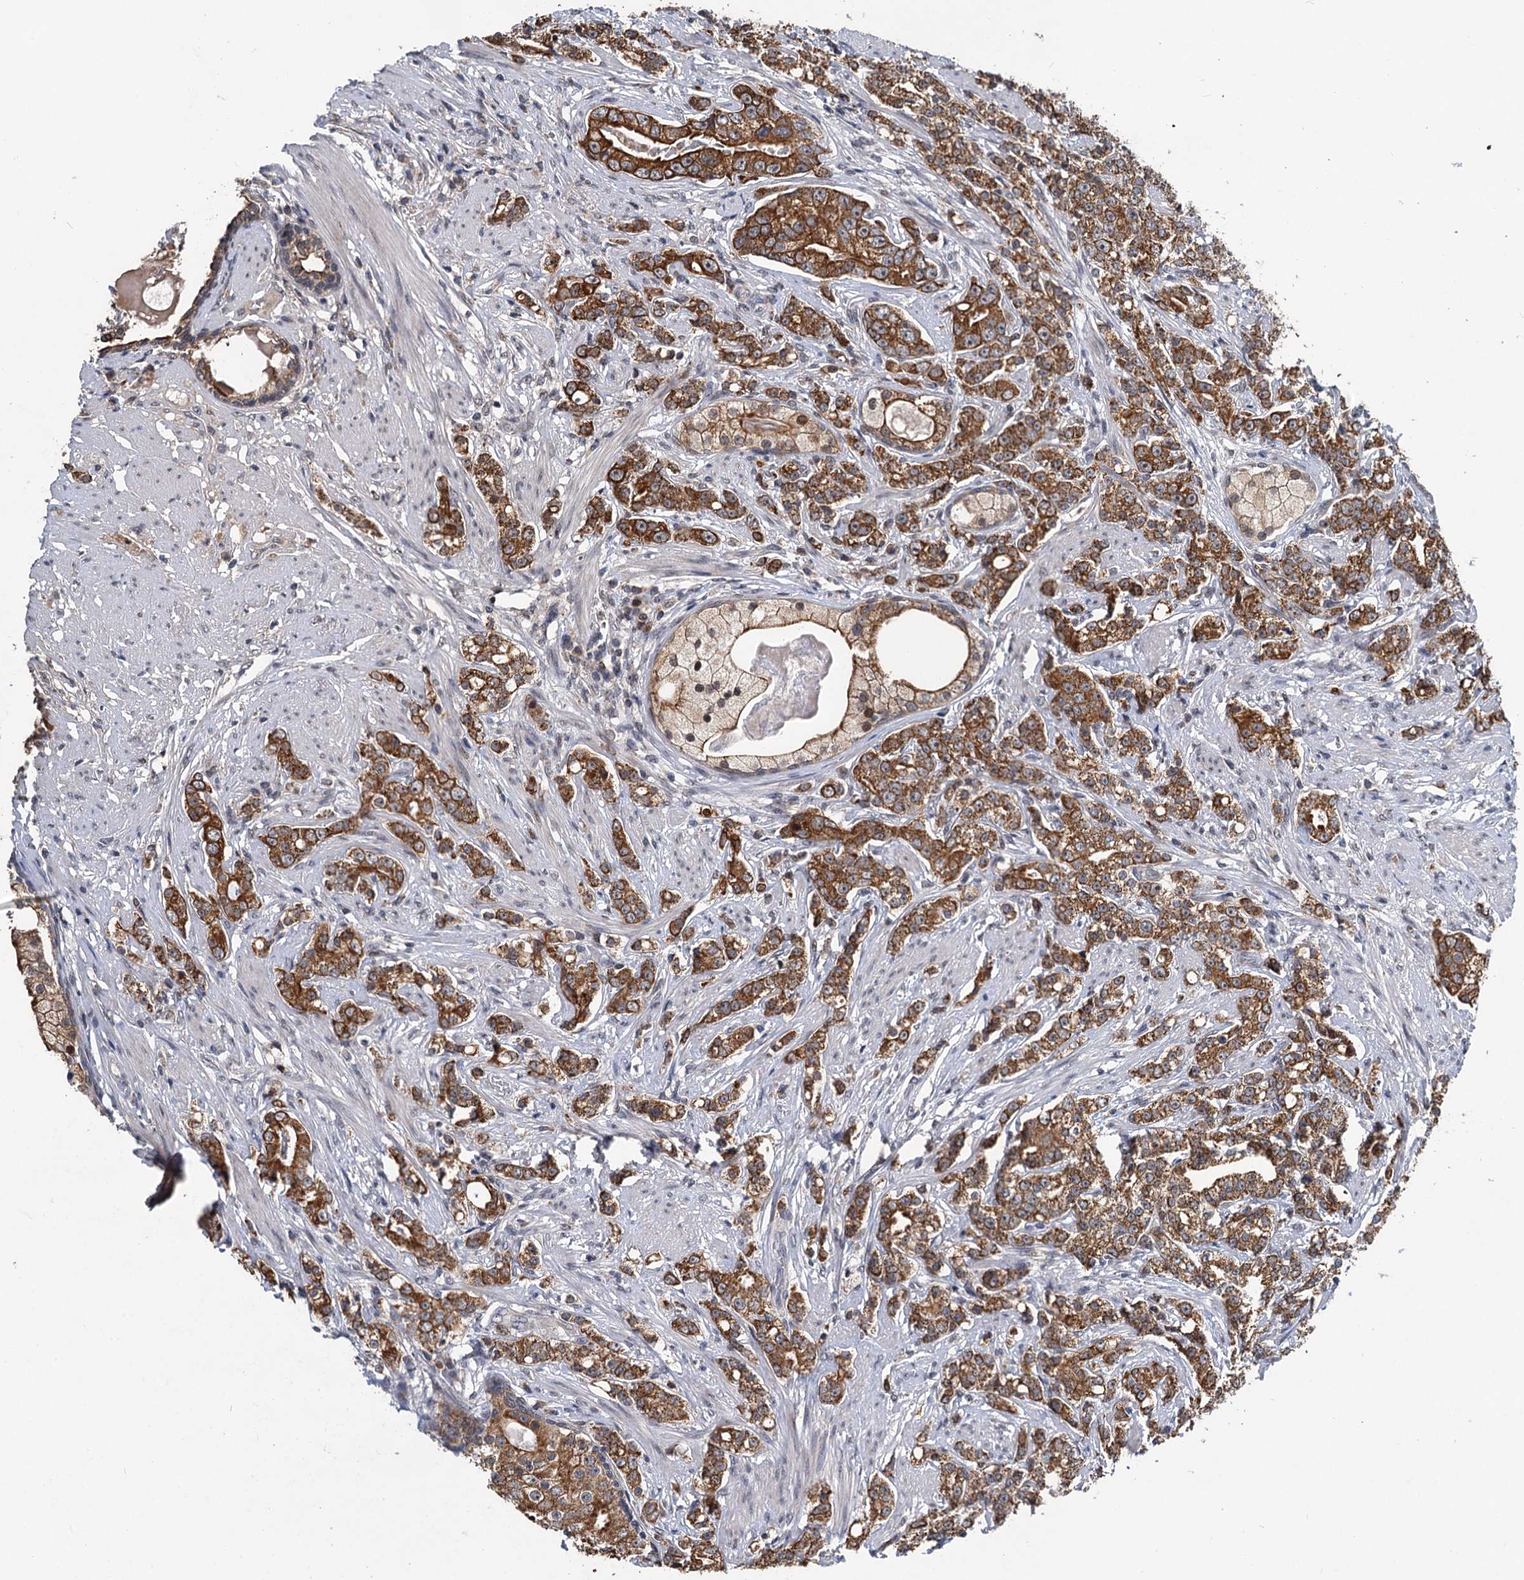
{"staining": {"intensity": "strong", "quantity": ">75%", "location": "cytoplasmic/membranous"}, "tissue": "prostate cancer", "cell_type": "Tumor cells", "image_type": "cancer", "snomed": [{"axis": "morphology", "description": "Adenocarcinoma, High grade"}, {"axis": "topography", "description": "Prostate"}], "caption": "Immunohistochemical staining of prostate cancer reveals high levels of strong cytoplasmic/membranous protein staining in about >75% of tumor cells.", "gene": "RITA1", "patient": {"sex": "male", "age": 69}}